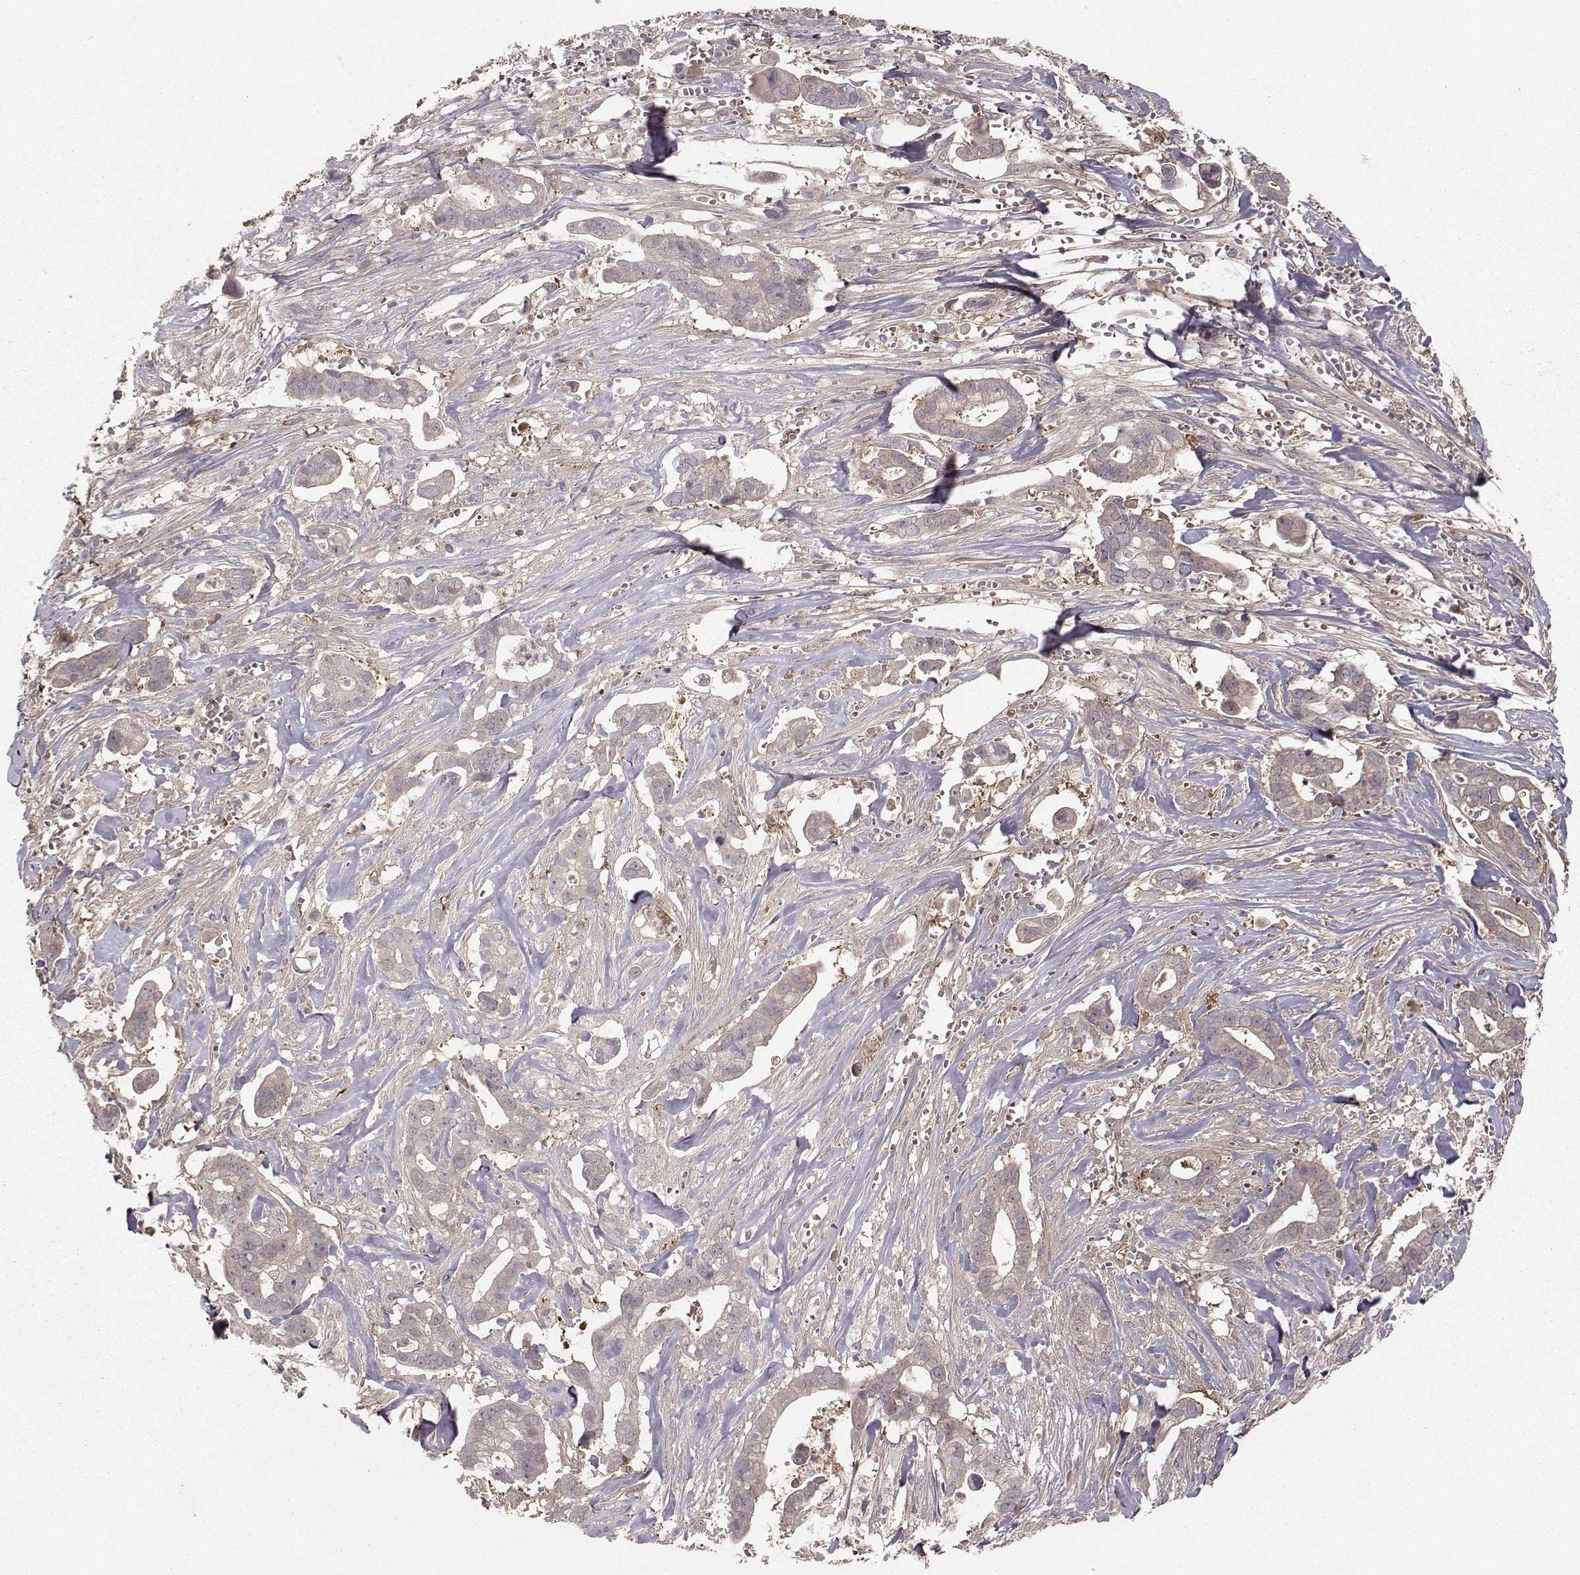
{"staining": {"intensity": "negative", "quantity": "none", "location": "none"}, "tissue": "pancreatic cancer", "cell_type": "Tumor cells", "image_type": "cancer", "snomed": [{"axis": "morphology", "description": "Adenocarcinoma, NOS"}, {"axis": "topography", "description": "Pancreas"}], "caption": "DAB (3,3'-diaminobenzidine) immunohistochemical staining of pancreatic cancer (adenocarcinoma) demonstrates no significant positivity in tumor cells.", "gene": "WNT6", "patient": {"sex": "male", "age": 61}}